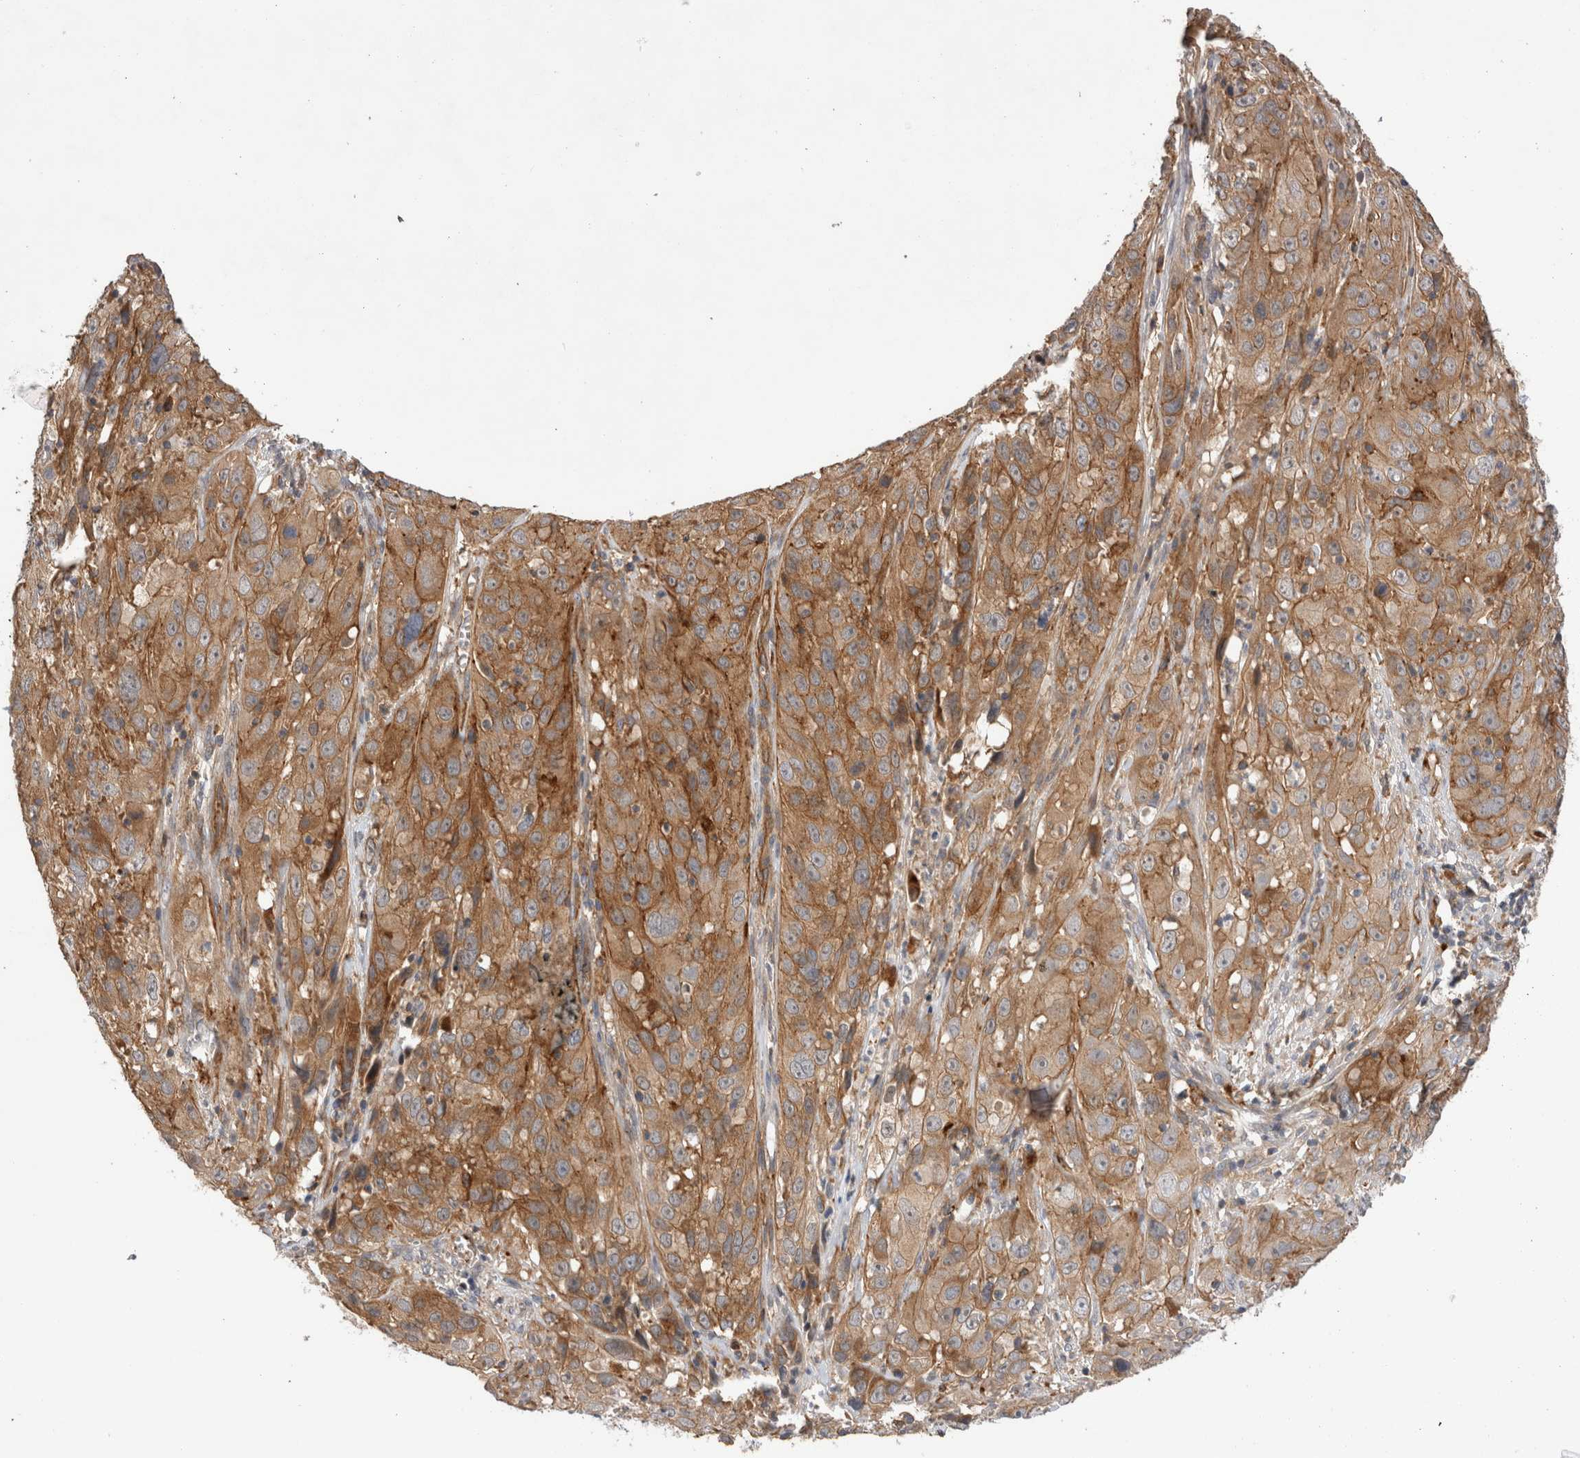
{"staining": {"intensity": "moderate", "quantity": ">75%", "location": "cytoplasmic/membranous"}, "tissue": "cervical cancer", "cell_type": "Tumor cells", "image_type": "cancer", "snomed": [{"axis": "morphology", "description": "Squamous cell carcinoma, NOS"}, {"axis": "topography", "description": "Cervix"}], "caption": "A medium amount of moderate cytoplasmic/membranous staining is identified in approximately >75% of tumor cells in cervical cancer tissue.", "gene": "BNIP2", "patient": {"sex": "female", "age": 32}}